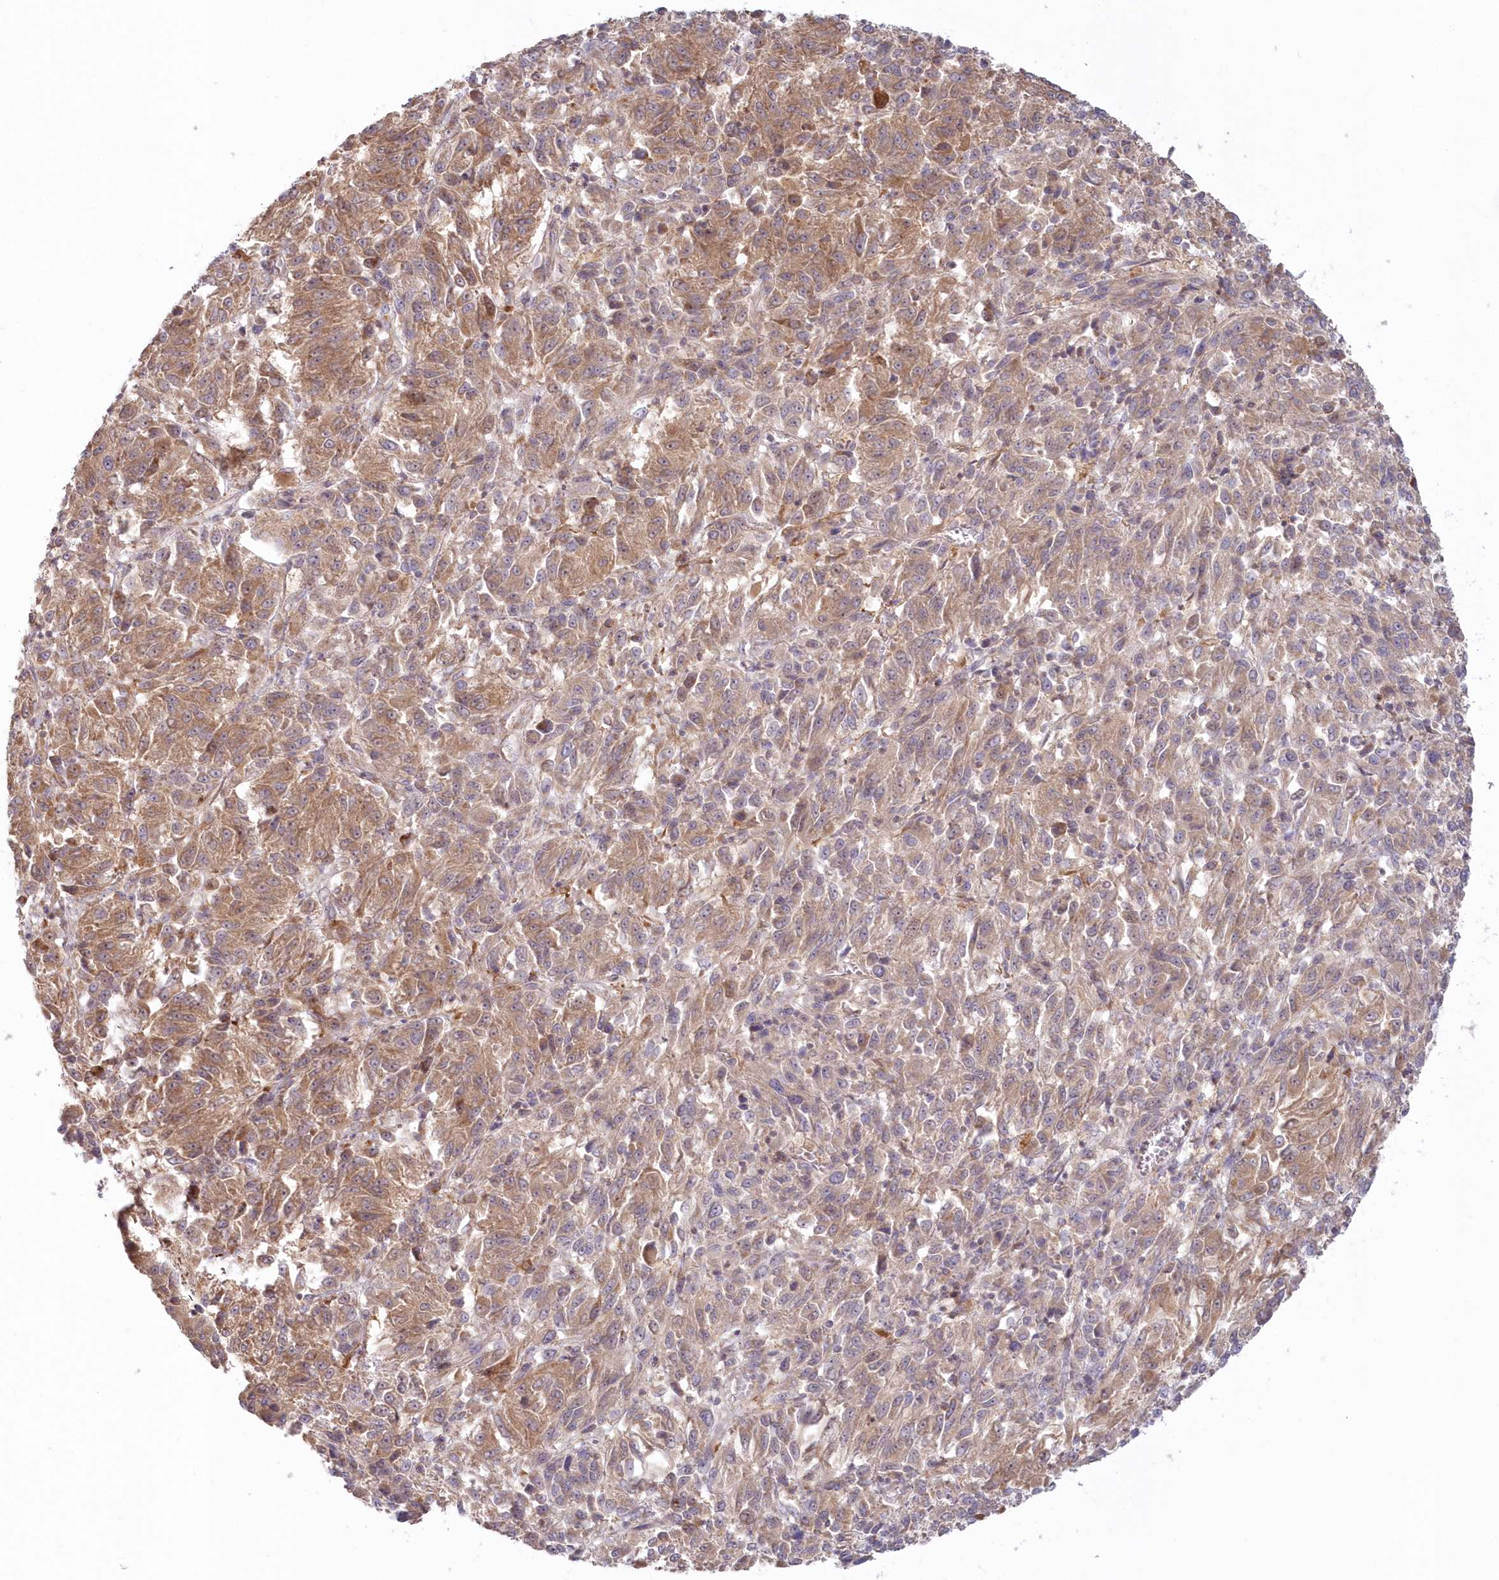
{"staining": {"intensity": "moderate", "quantity": ">75%", "location": "cytoplasmic/membranous"}, "tissue": "melanoma", "cell_type": "Tumor cells", "image_type": "cancer", "snomed": [{"axis": "morphology", "description": "Malignant melanoma, Metastatic site"}, {"axis": "topography", "description": "Lung"}], "caption": "This is a micrograph of immunohistochemistry (IHC) staining of malignant melanoma (metastatic site), which shows moderate positivity in the cytoplasmic/membranous of tumor cells.", "gene": "GBE1", "patient": {"sex": "male", "age": 64}}